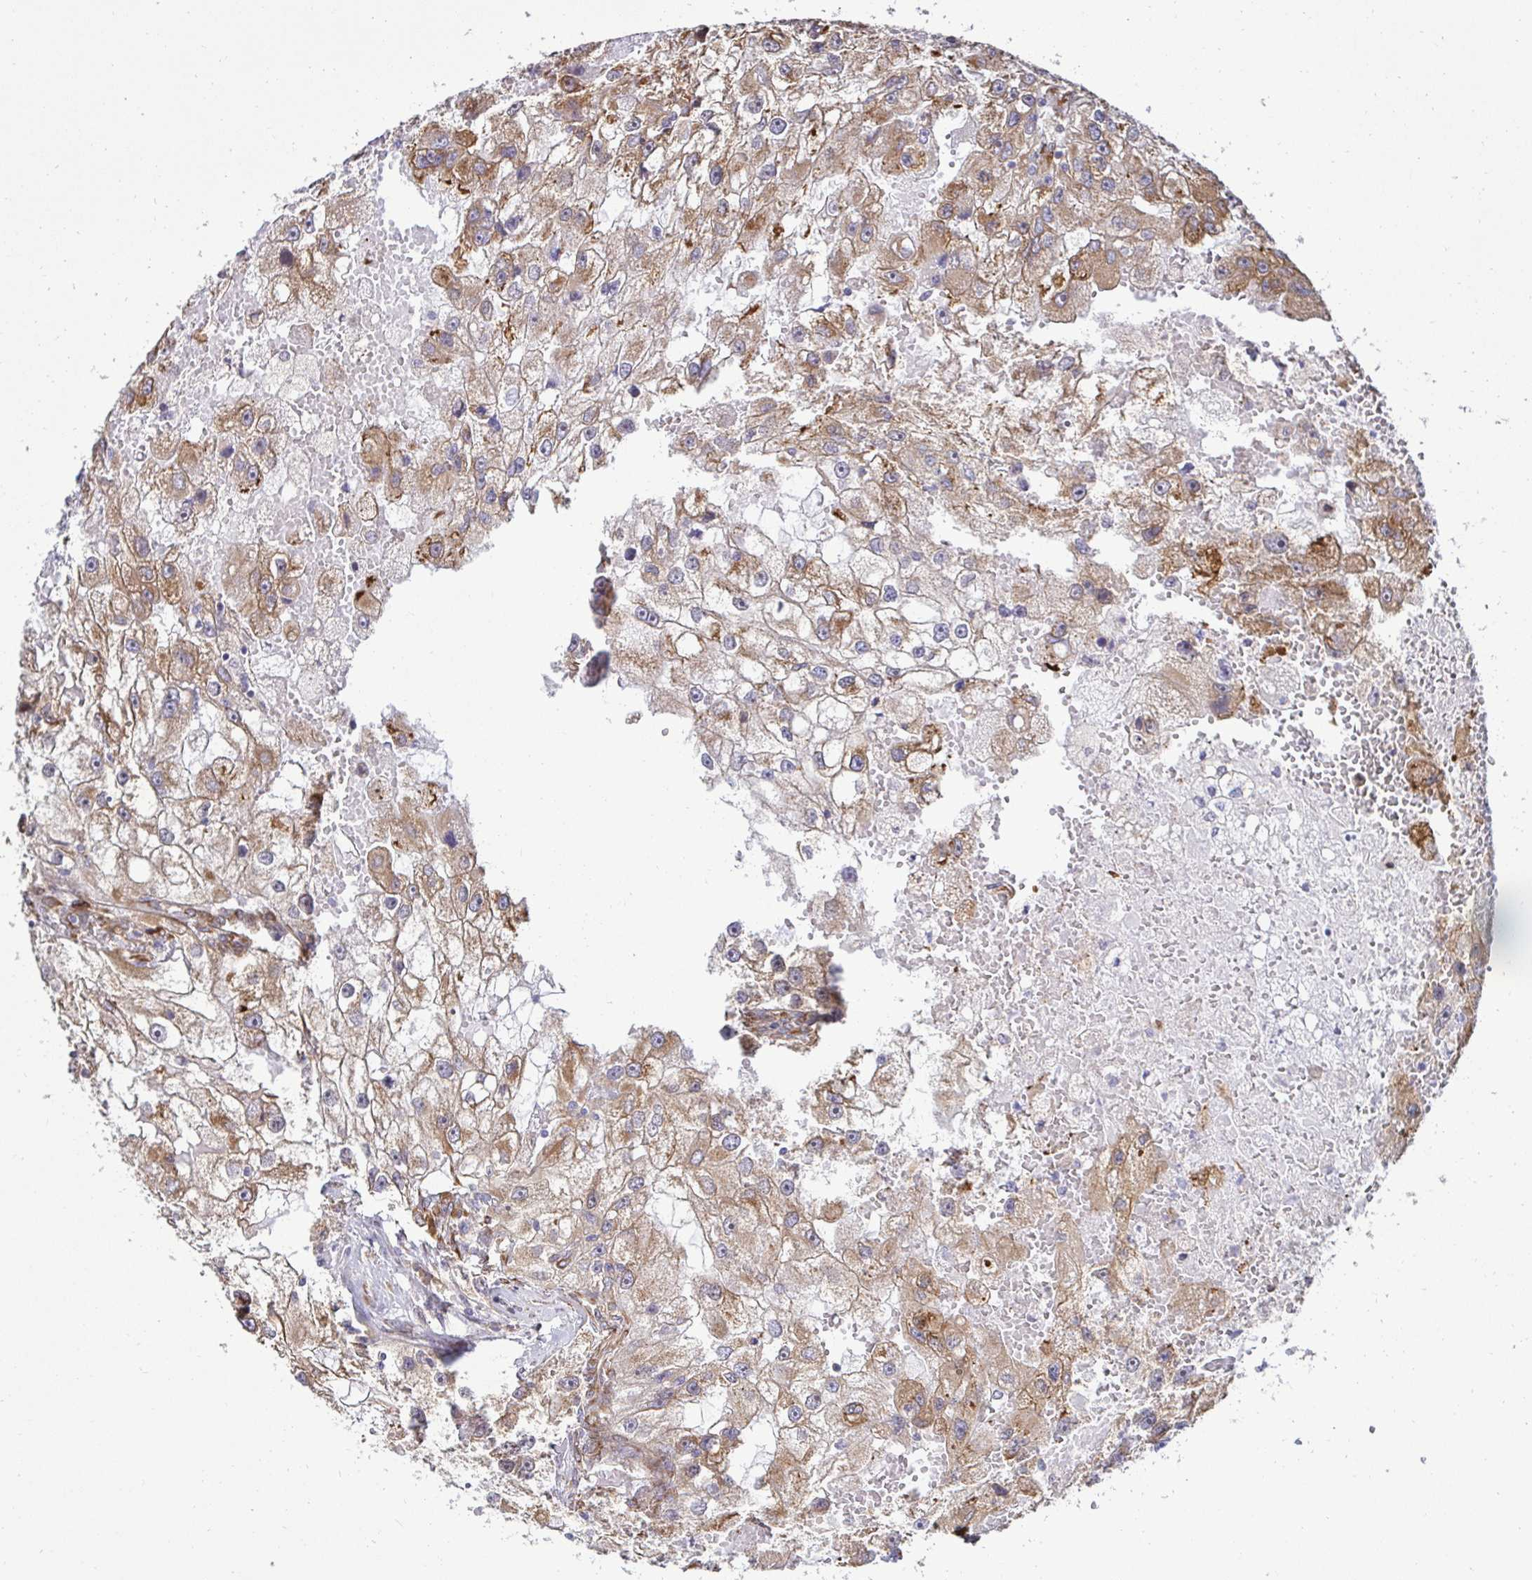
{"staining": {"intensity": "moderate", "quantity": ">75%", "location": "cytoplasmic/membranous"}, "tissue": "renal cancer", "cell_type": "Tumor cells", "image_type": "cancer", "snomed": [{"axis": "morphology", "description": "Adenocarcinoma, NOS"}, {"axis": "topography", "description": "Kidney"}], "caption": "Immunohistochemistry (IHC) (DAB) staining of renal cancer (adenocarcinoma) demonstrates moderate cytoplasmic/membranous protein expression in about >75% of tumor cells. The staining is performed using DAB brown chromogen to label protein expression. The nuclei are counter-stained blue using hematoxylin.", "gene": "HPS1", "patient": {"sex": "male", "age": 63}}